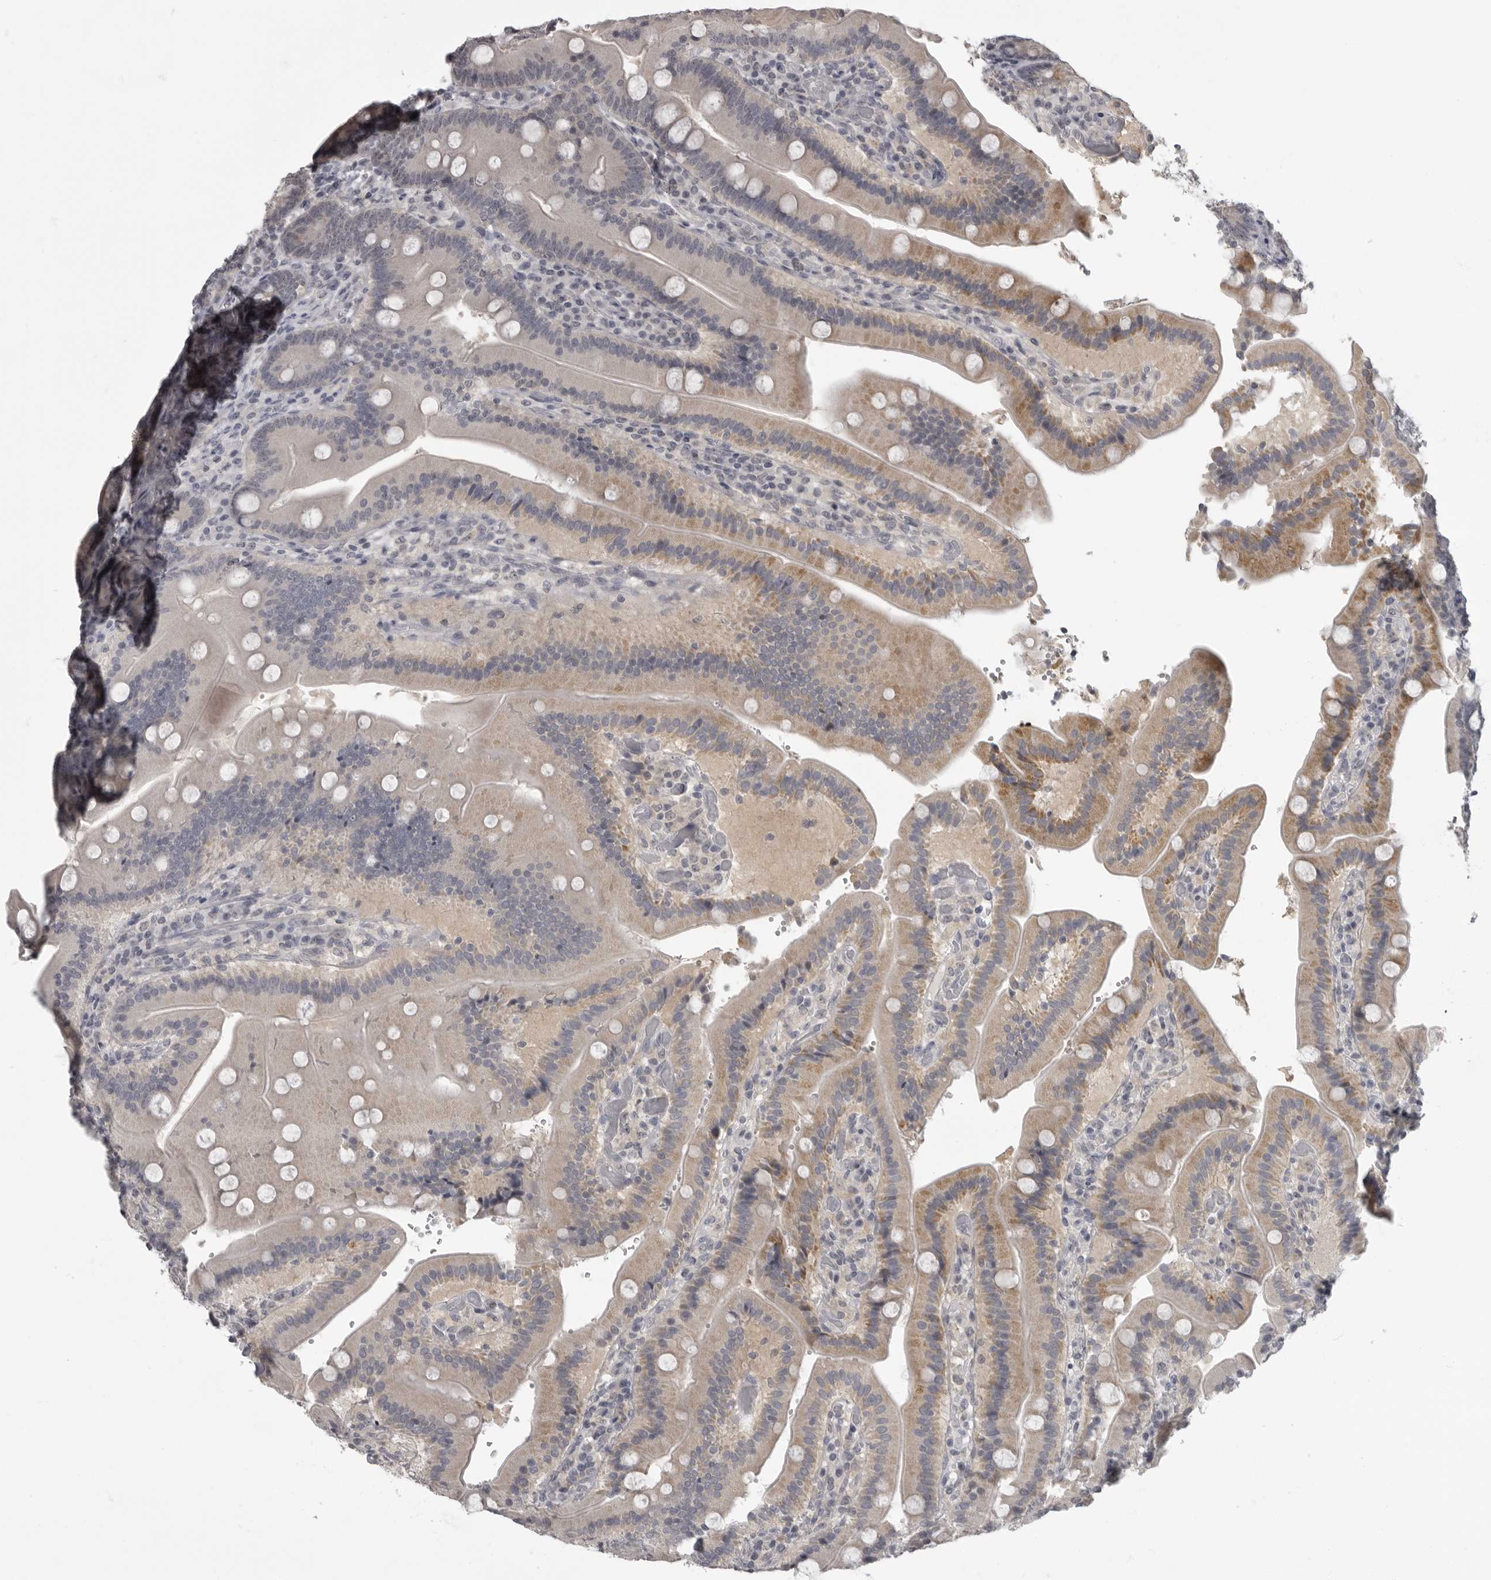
{"staining": {"intensity": "moderate", "quantity": "<25%", "location": "cytoplasmic/membranous,nuclear"}, "tissue": "duodenum", "cell_type": "Glandular cells", "image_type": "normal", "snomed": [{"axis": "morphology", "description": "Normal tissue, NOS"}, {"axis": "topography", "description": "Duodenum"}], "caption": "Immunohistochemical staining of benign human duodenum exhibits <25% levels of moderate cytoplasmic/membranous,nuclear protein positivity in about <25% of glandular cells.", "gene": "MRTO4", "patient": {"sex": "female", "age": 62}}